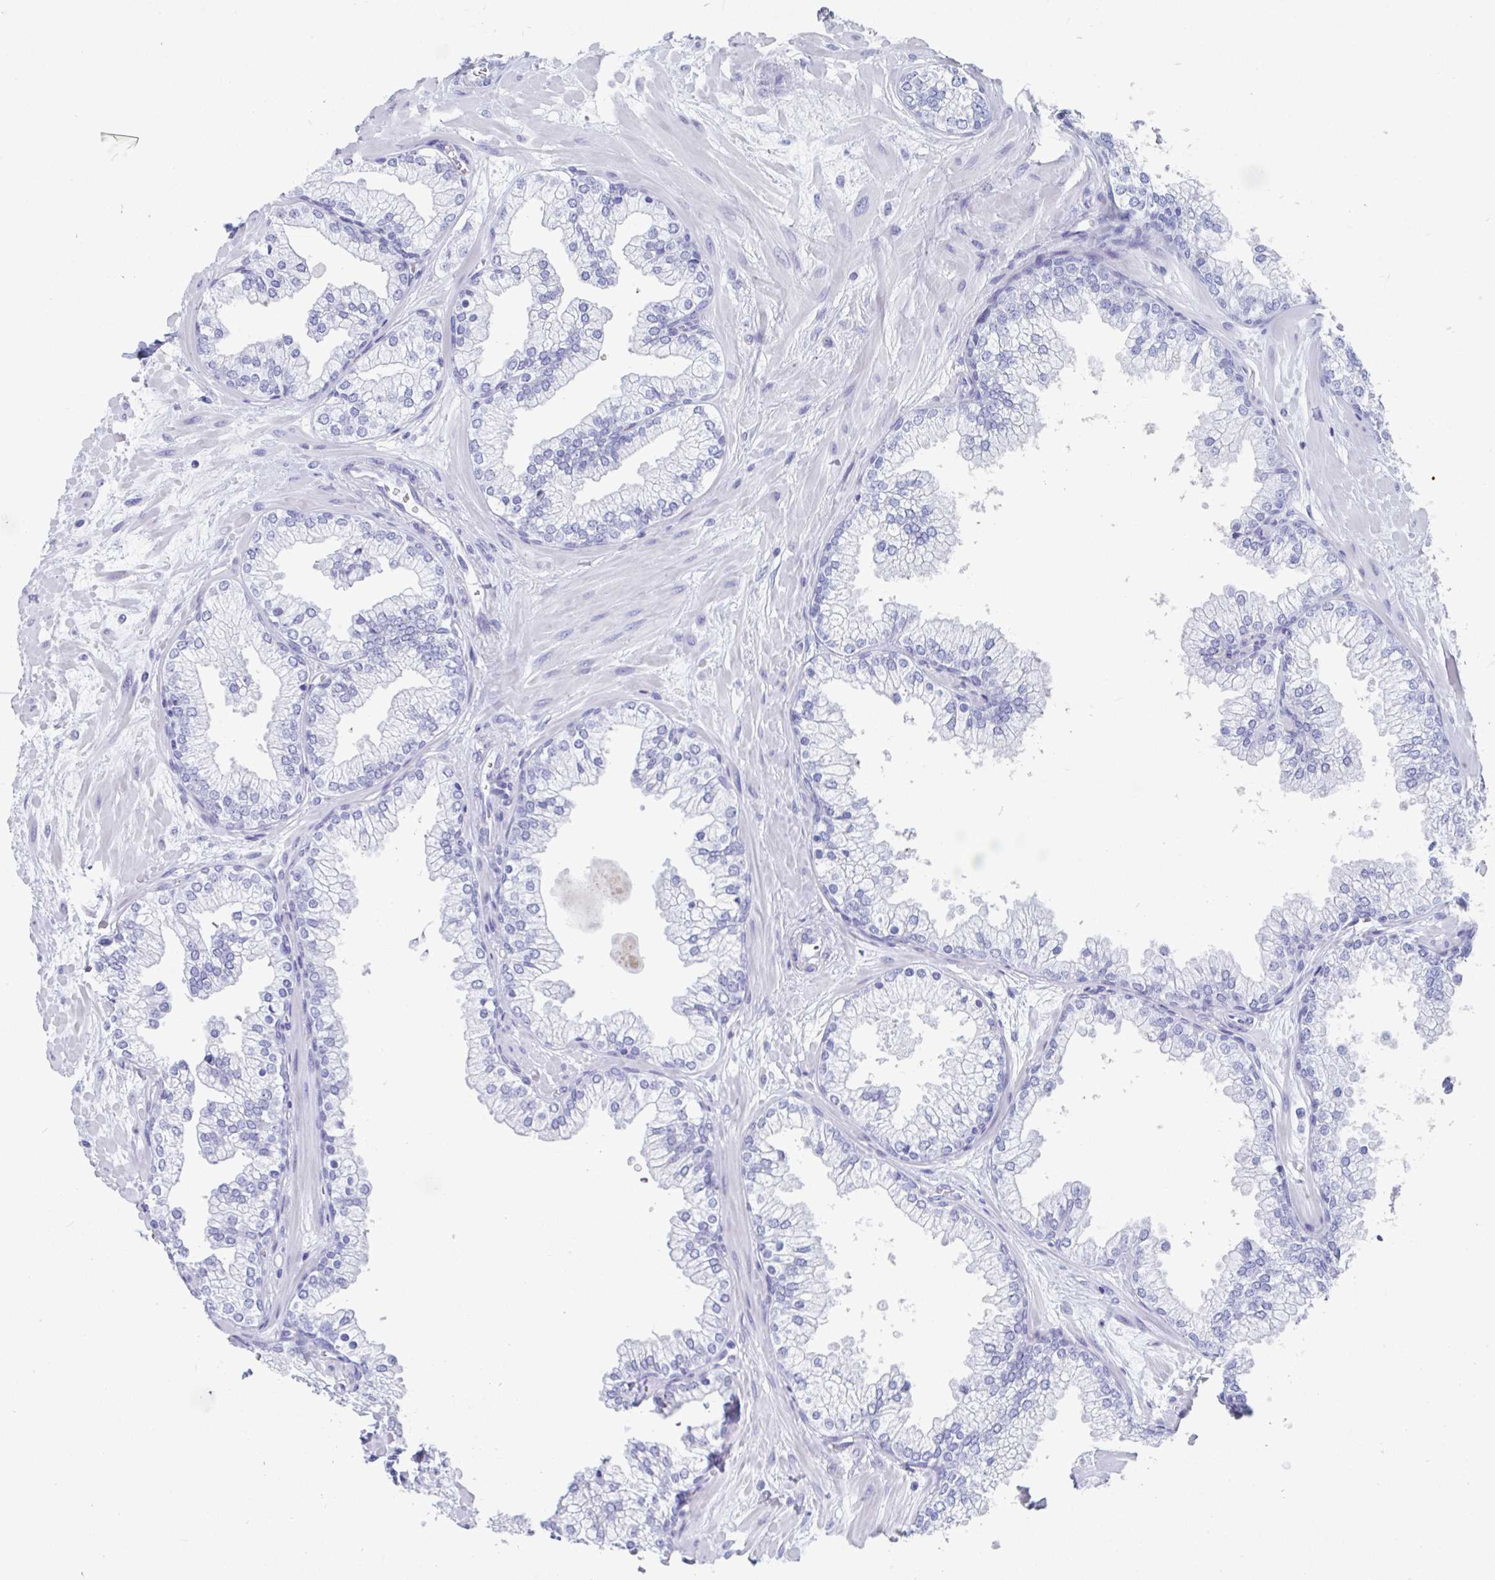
{"staining": {"intensity": "negative", "quantity": "none", "location": "none"}, "tissue": "prostate", "cell_type": "Glandular cells", "image_type": "normal", "snomed": [{"axis": "morphology", "description": "Normal tissue, NOS"}, {"axis": "topography", "description": "Prostate"}, {"axis": "topography", "description": "Peripheral nerve tissue"}], "caption": "Photomicrograph shows no significant protein expression in glandular cells of unremarkable prostate.", "gene": "GKN2", "patient": {"sex": "male", "age": 61}}